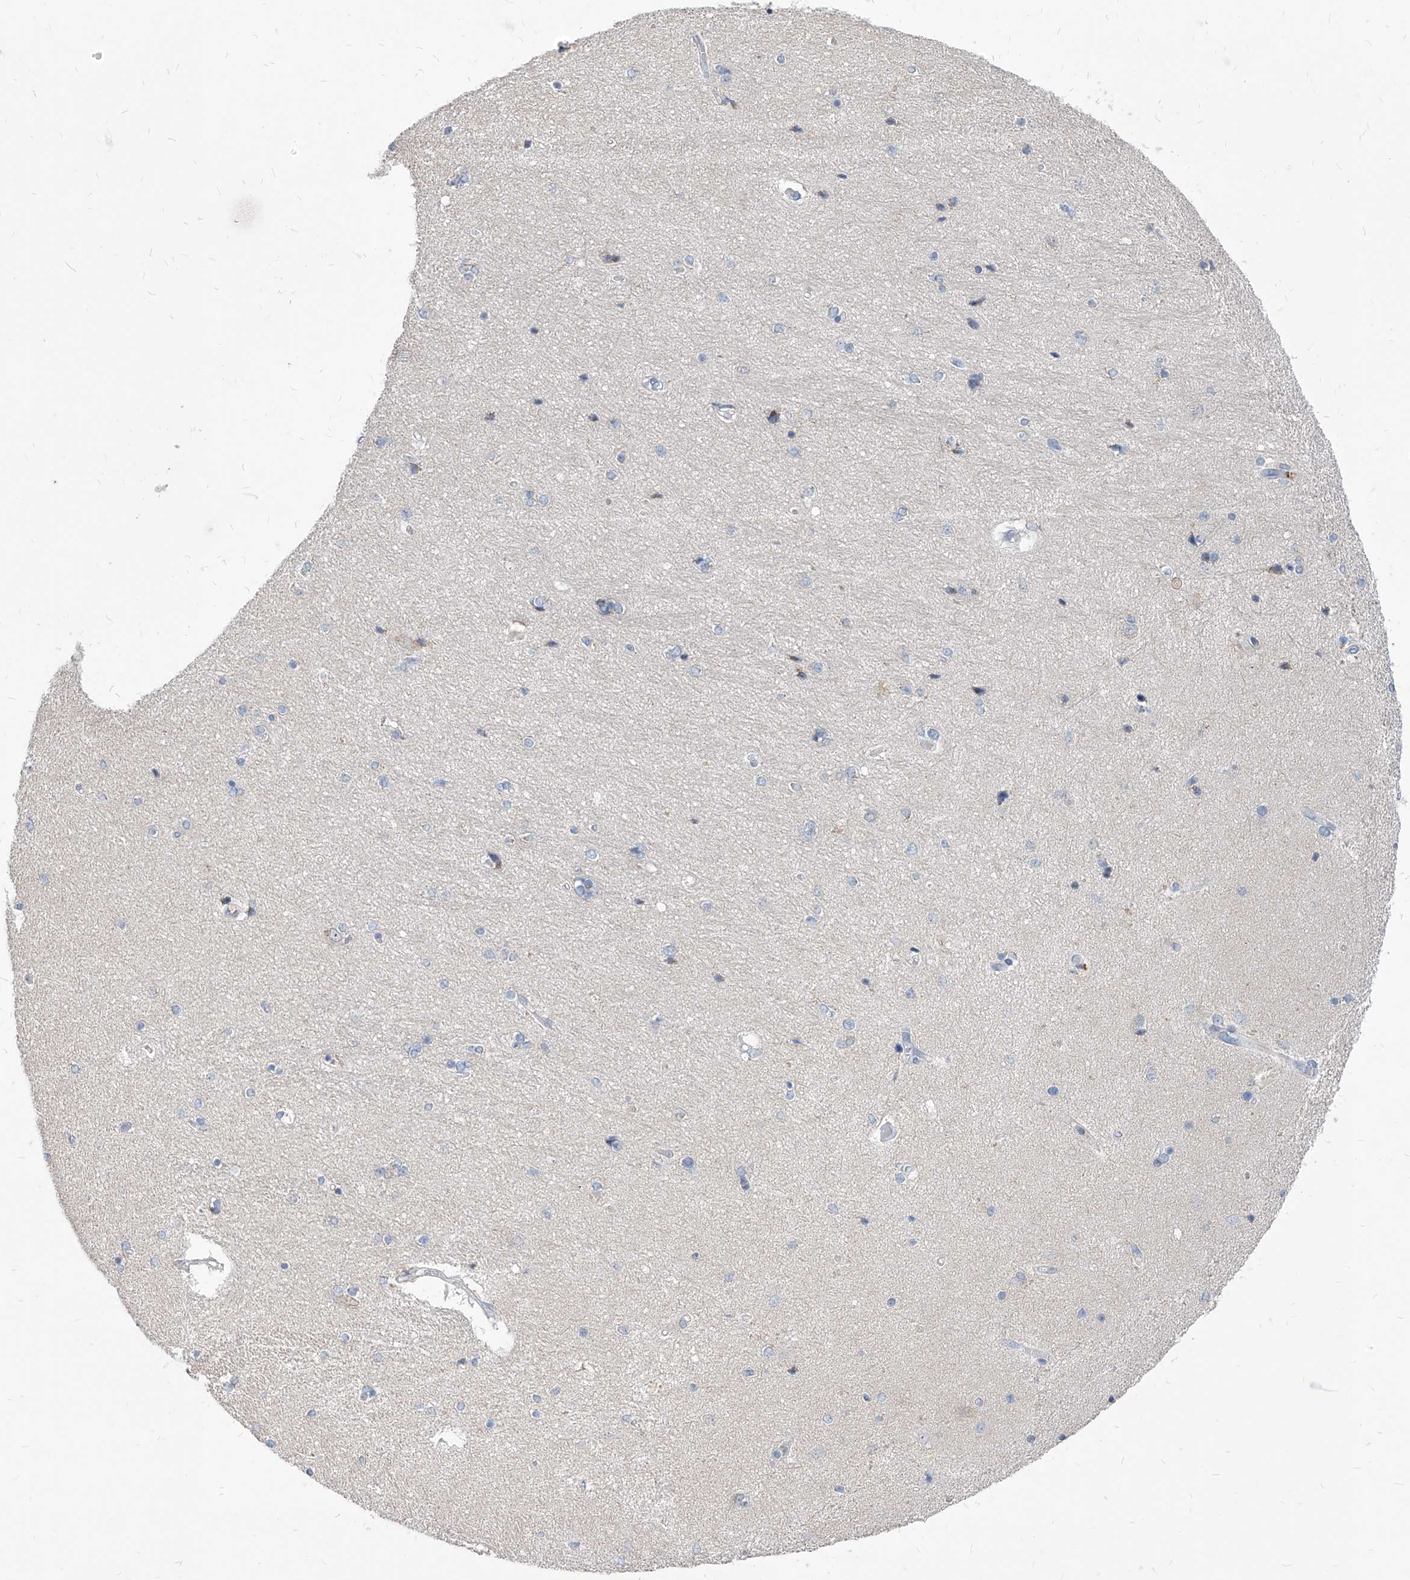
{"staining": {"intensity": "negative", "quantity": "none", "location": "none"}, "tissue": "hippocampus", "cell_type": "Glial cells", "image_type": "normal", "snomed": [{"axis": "morphology", "description": "Normal tissue, NOS"}, {"axis": "topography", "description": "Hippocampus"}], "caption": "Glial cells are negative for brown protein staining in benign hippocampus. Brightfield microscopy of immunohistochemistry (IHC) stained with DAB (brown) and hematoxylin (blue), captured at high magnification.", "gene": "AGPS", "patient": {"sex": "female", "age": 54}}